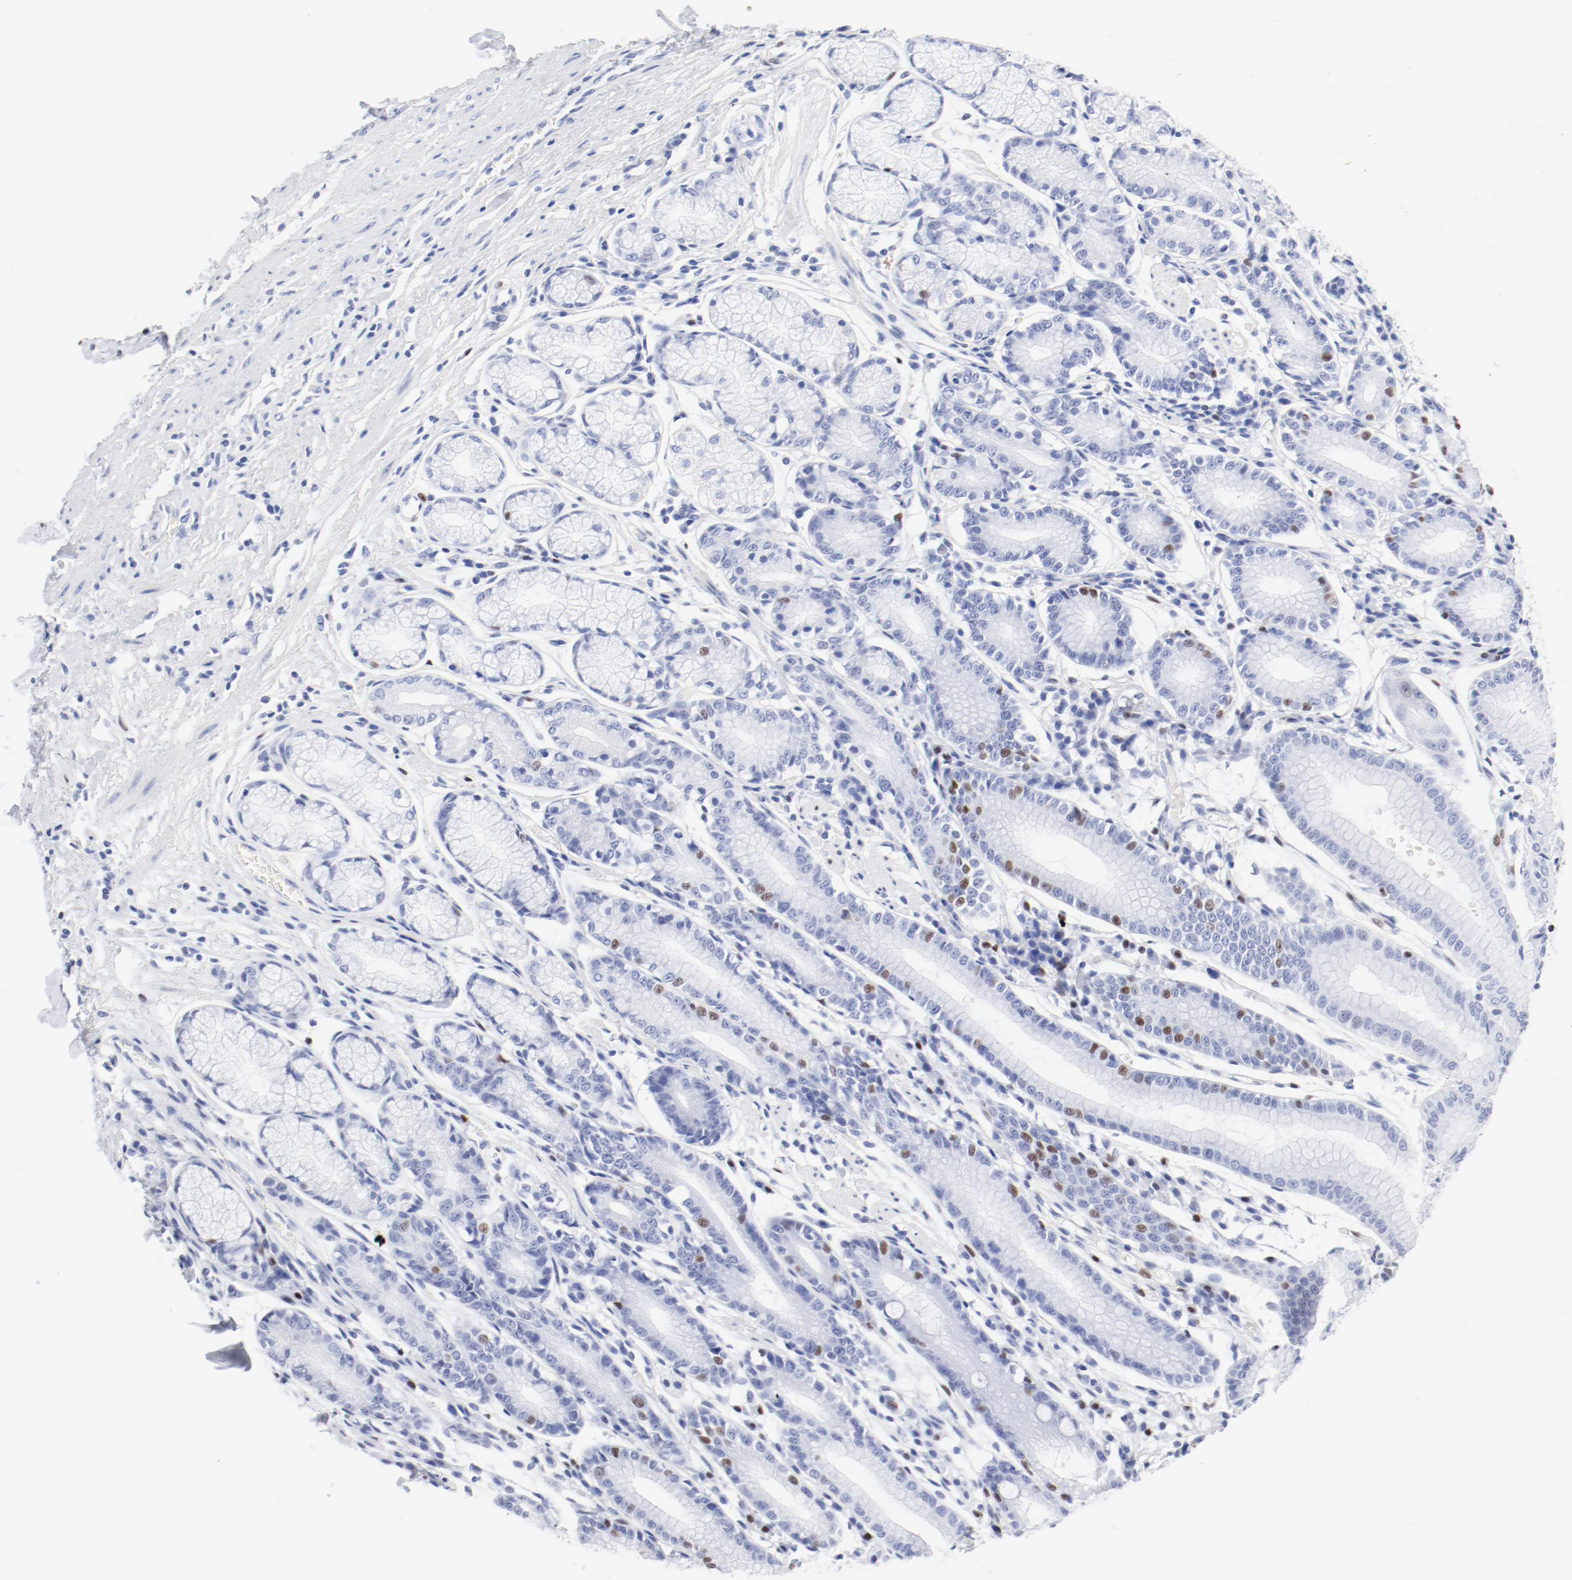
{"staining": {"intensity": "moderate", "quantity": "<25%", "location": "nuclear"}, "tissue": "stomach", "cell_type": "Glandular cells", "image_type": "normal", "snomed": [{"axis": "morphology", "description": "Normal tissue, NOS"}, {"axis": "morphology", "description": "Inflammation, NOS"}, {"axis": "topography", "description": "Stomach, lower"}], "caption": "A low amount of moderate nuclear expression is identified in about <25% of glandular cells in normal stomach. (Brightfield microscopy of DAB IHC at high magnification).", "gene": "ATF2", "patient": {"sex": "male", "age": 59}}